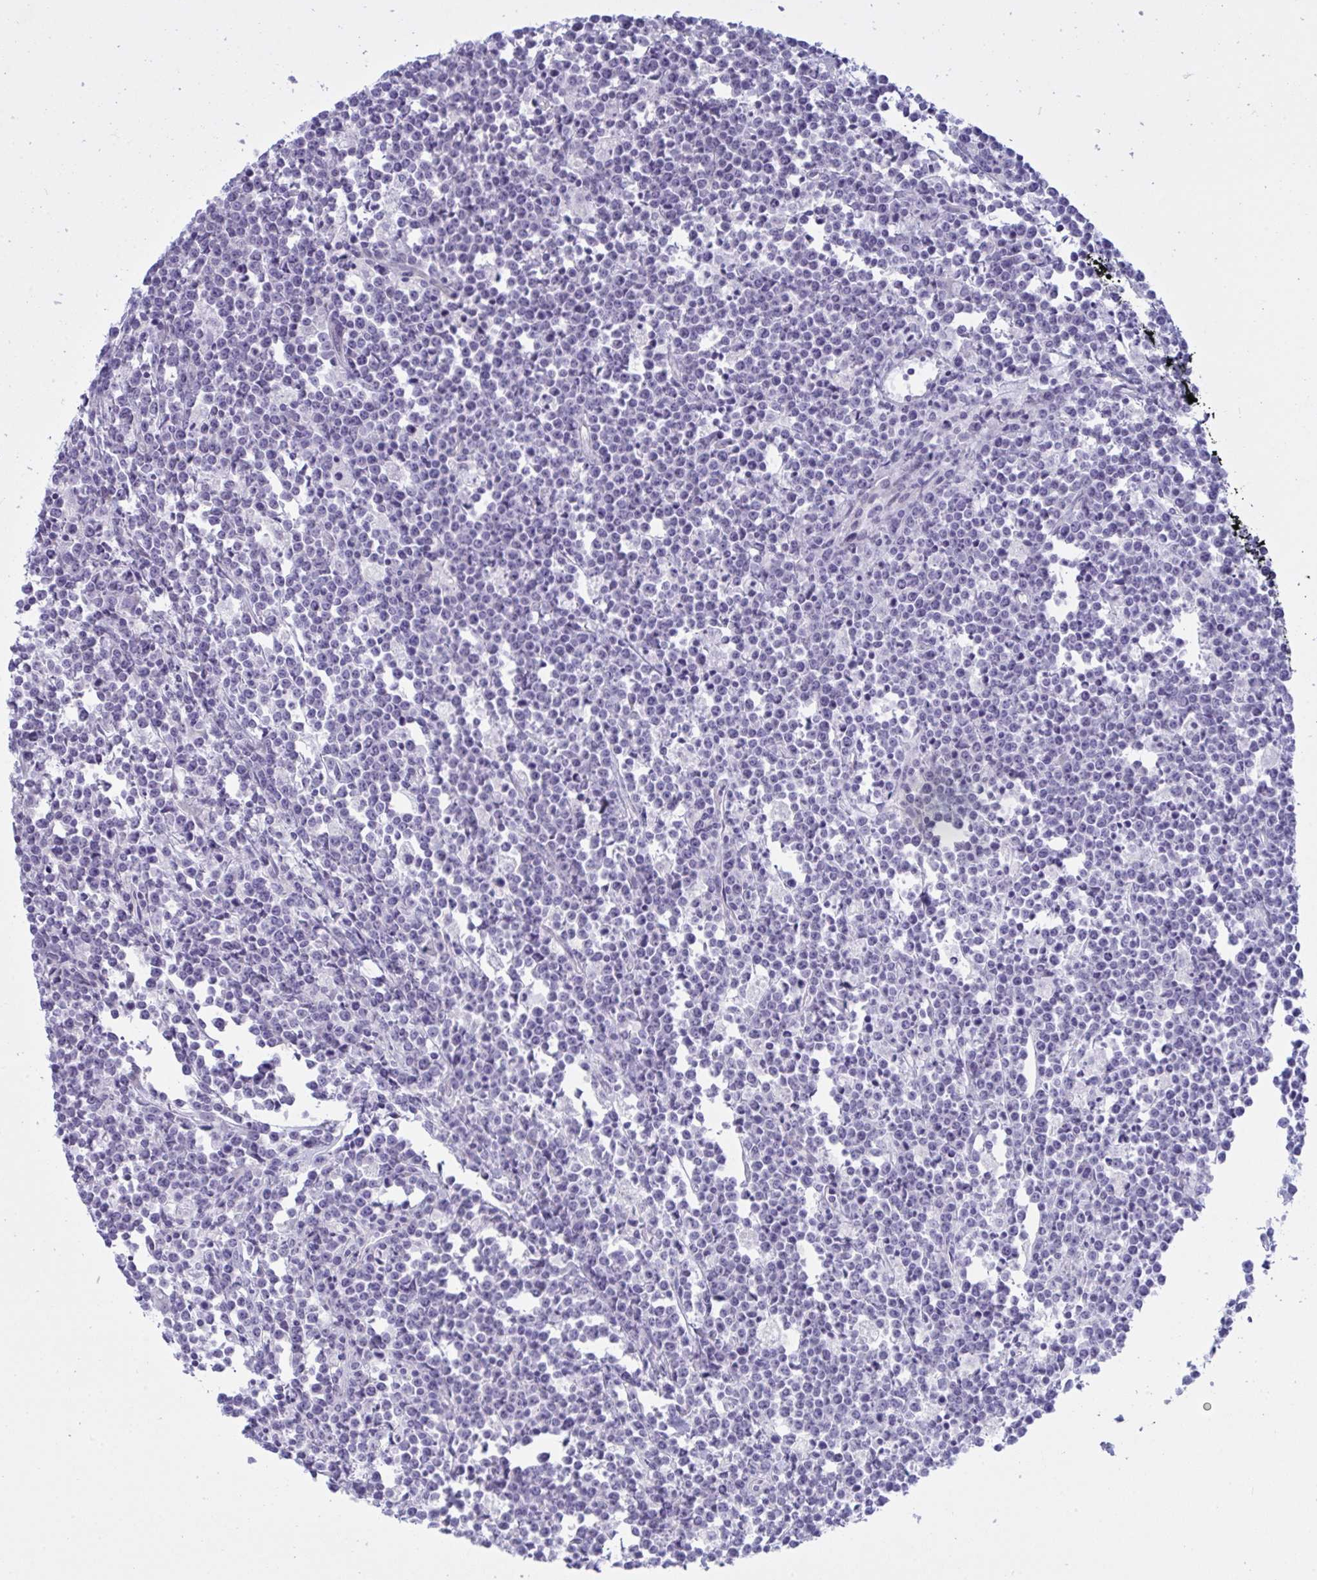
{"staining": {"intensity": "negative", "quantity": "none", "location": "none"}, "tissue": "lymphoma", "cell_type": "Tumor cells", "image_type": "cancer", "snomed": [{"axis": "morphology", "description": "Malignant lymphoma, non-Hodgkin's type, High grade"}, {"axis": "topography", "description": "Small intestine"}], "caption": "A photomicrograph of lymphoma stained for a protein exhibits no brown staining in tumor cells.", "gene": "ZNF684", "patient": {"sex": "female", "age": 56}}